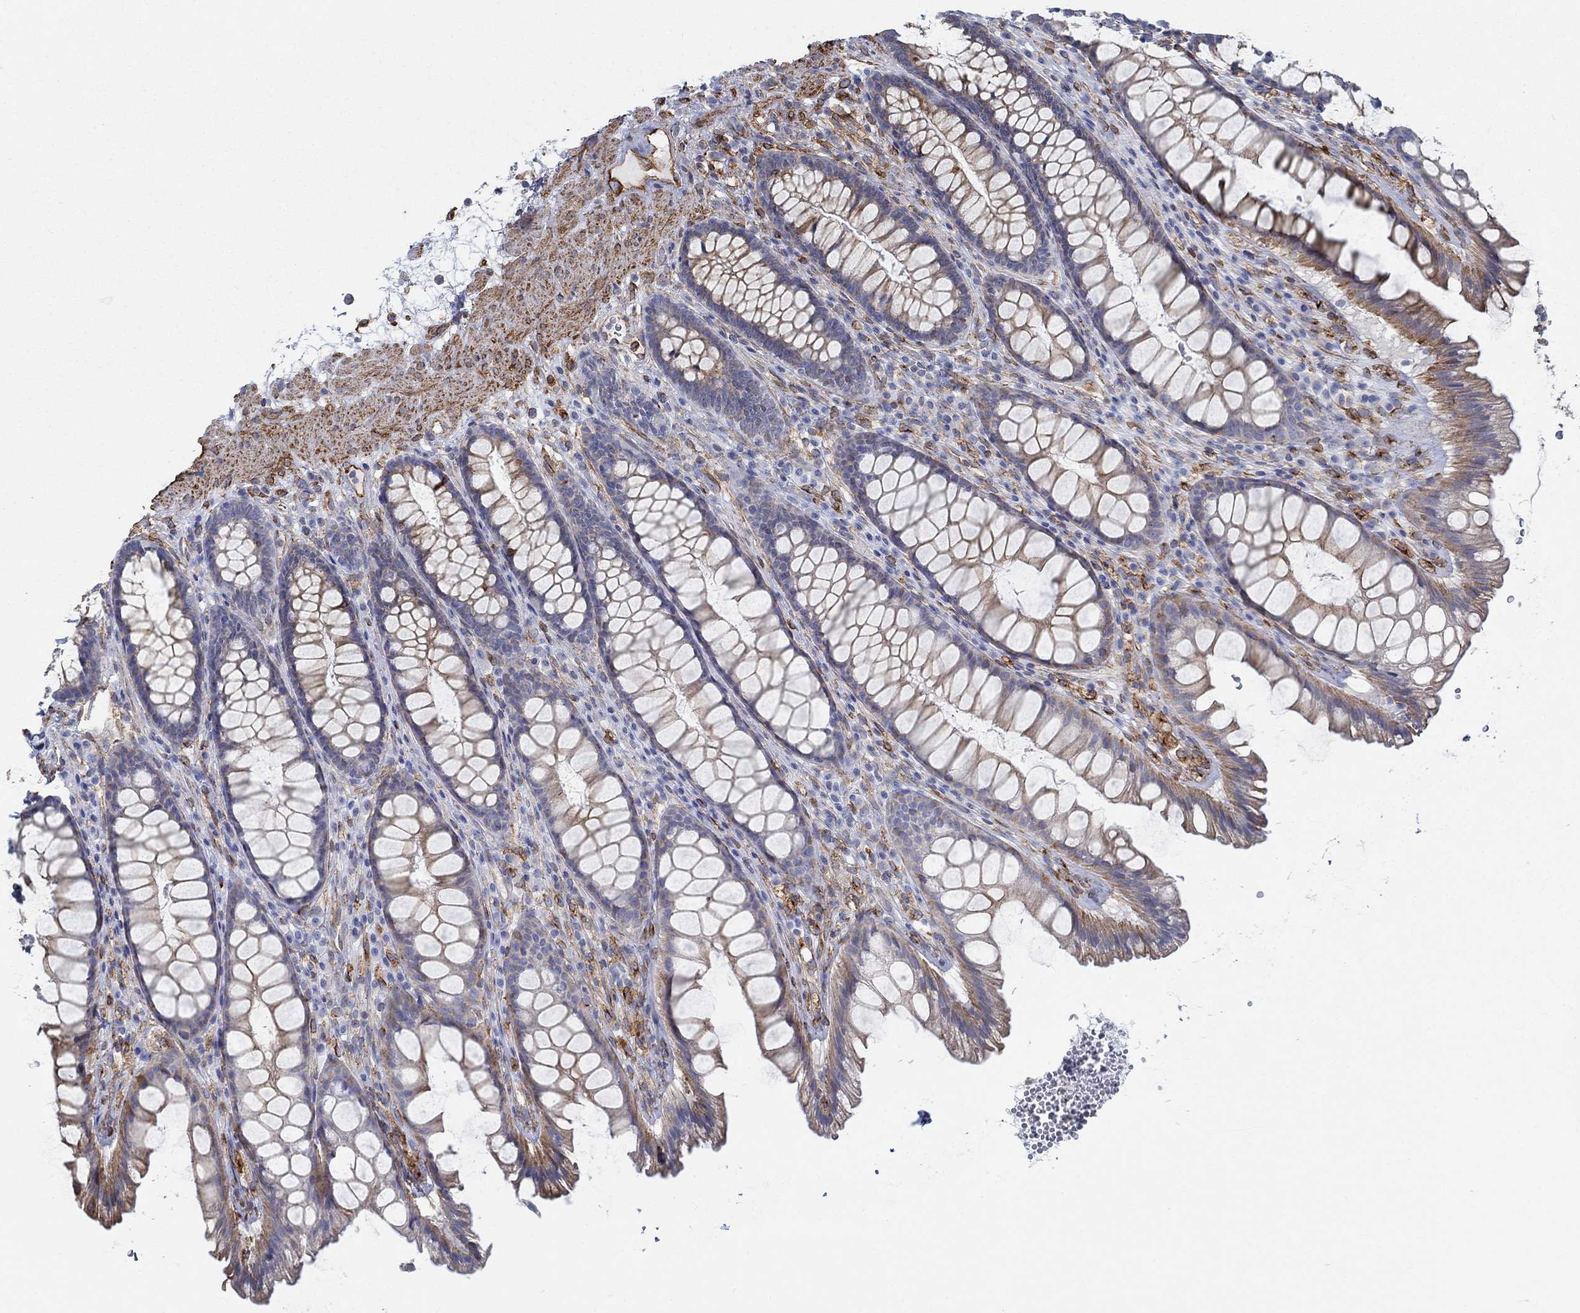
{"staining": {"intensity": "strong", "quantity": "<25%", "location": "cytoplasmic/membranous"}, "tissue": "rectum", "cell_type": "Glandular cells", "image_type": "normal", "snomed": [{"axis": "morphology", "description": "Normal tissue, NOS"}, {"axis": "topography", "description": "Rectum"}], "caption": "This photomicrograph reveals IHC staining of normal human rectum, with medium strong cytoplasmic/membranous staining in approximately <25% of glandular cells.", "gene": "STC2", "patient": {"sex": "male", "age": 72}}